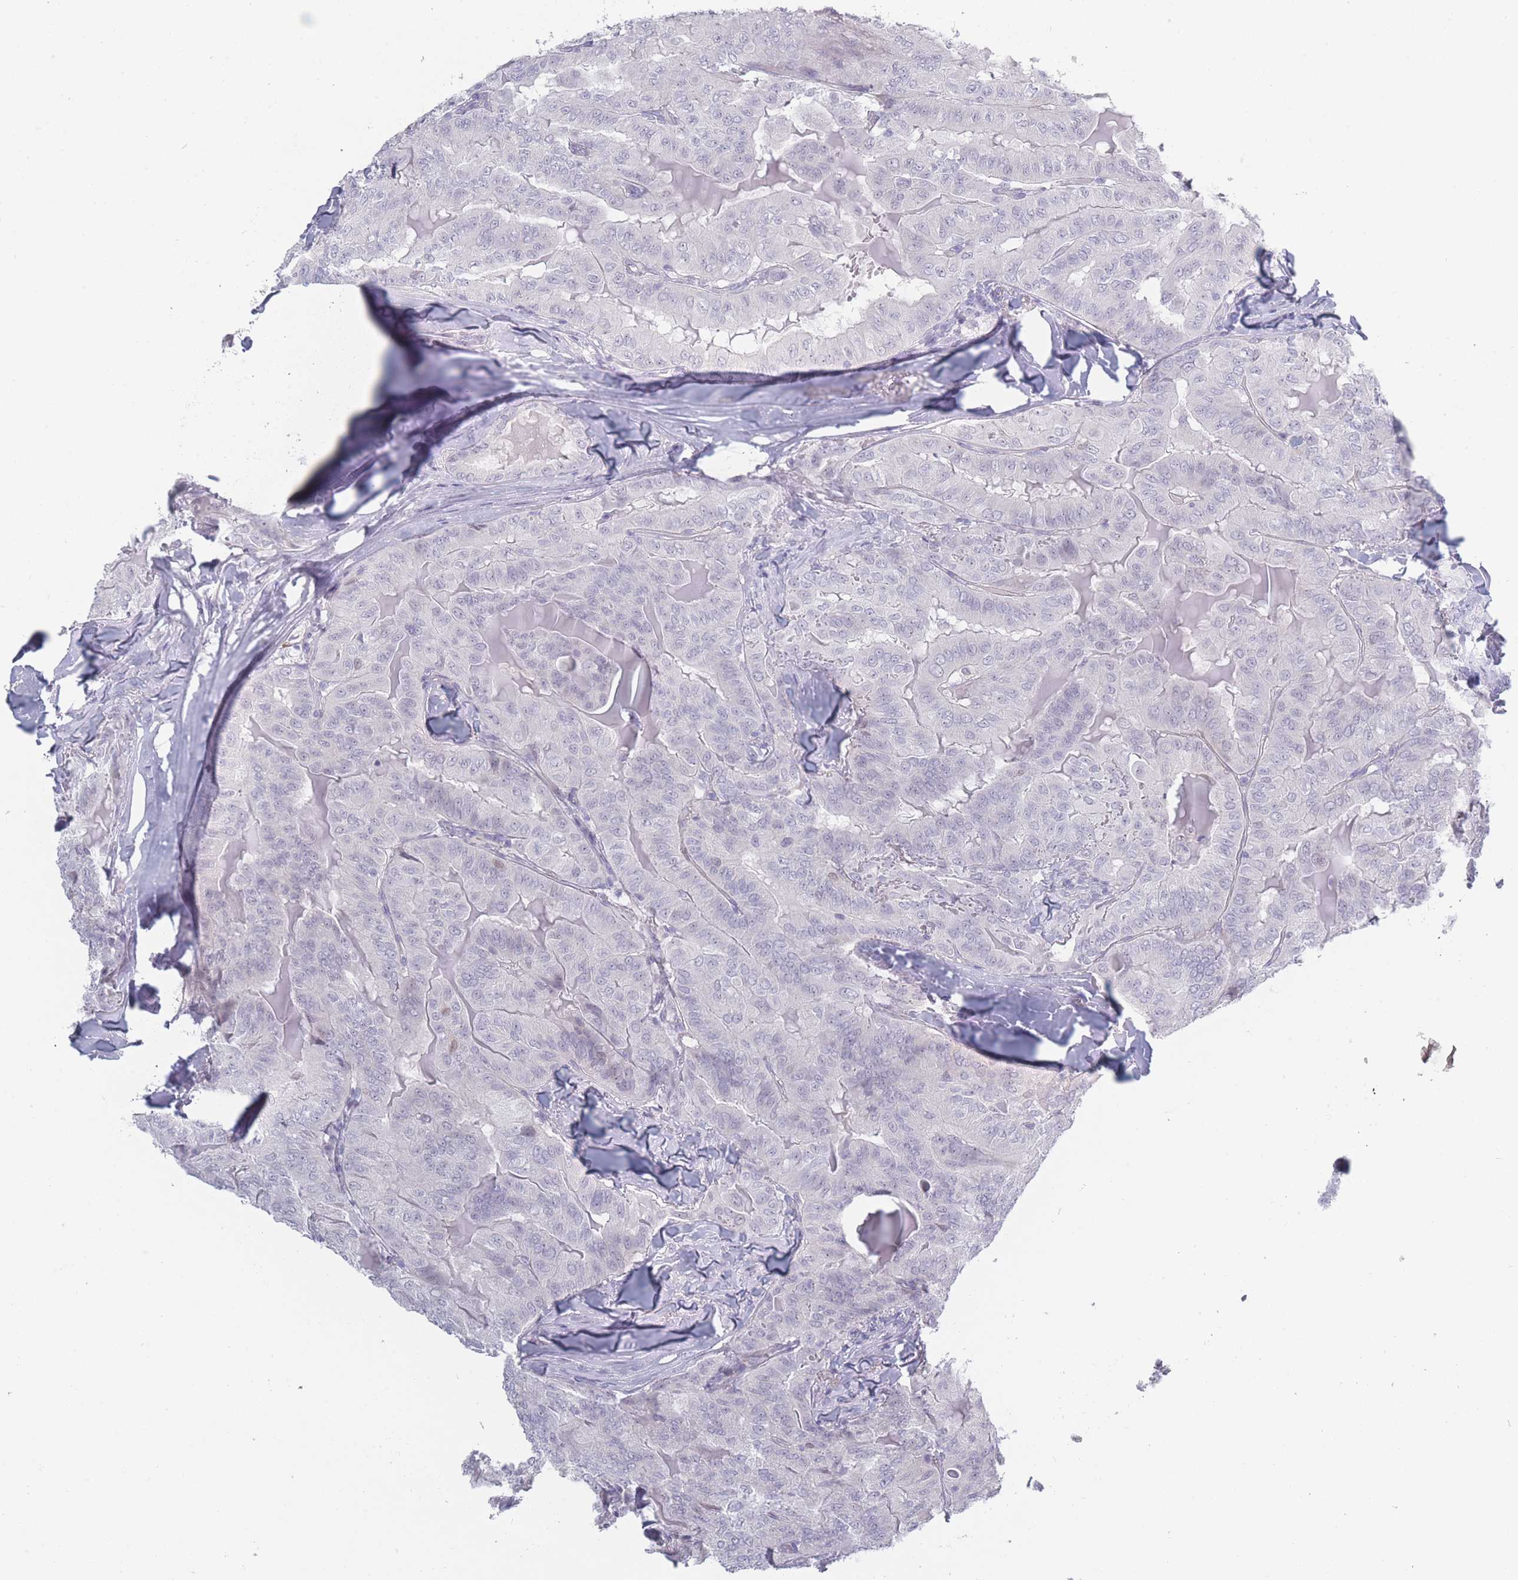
{"staining": {"intensity": "negative", "quantity": "none", "location": "none"}, "tissue": "thyroid cancer", "cell_type": "Tumor cells", "image_type": "cancer", "snomed": [{"axis": "morphology", "description": "Papillary adenocarcinoma, NOS"}, {"axis": "topography", "description": "Thyroid gland"}], "caption": "A photomicrograph of papillary adenocarcinoma (thyroid) stained for a protein demonstrates no brown staining in tumor cells. (DAB (3,3'-diaminobenzidine) immunohistochemistry visualized using brightfield microscopy, high magnification).", "gene": "ROS1", "patient": {"sex": "female", "age": 68}}